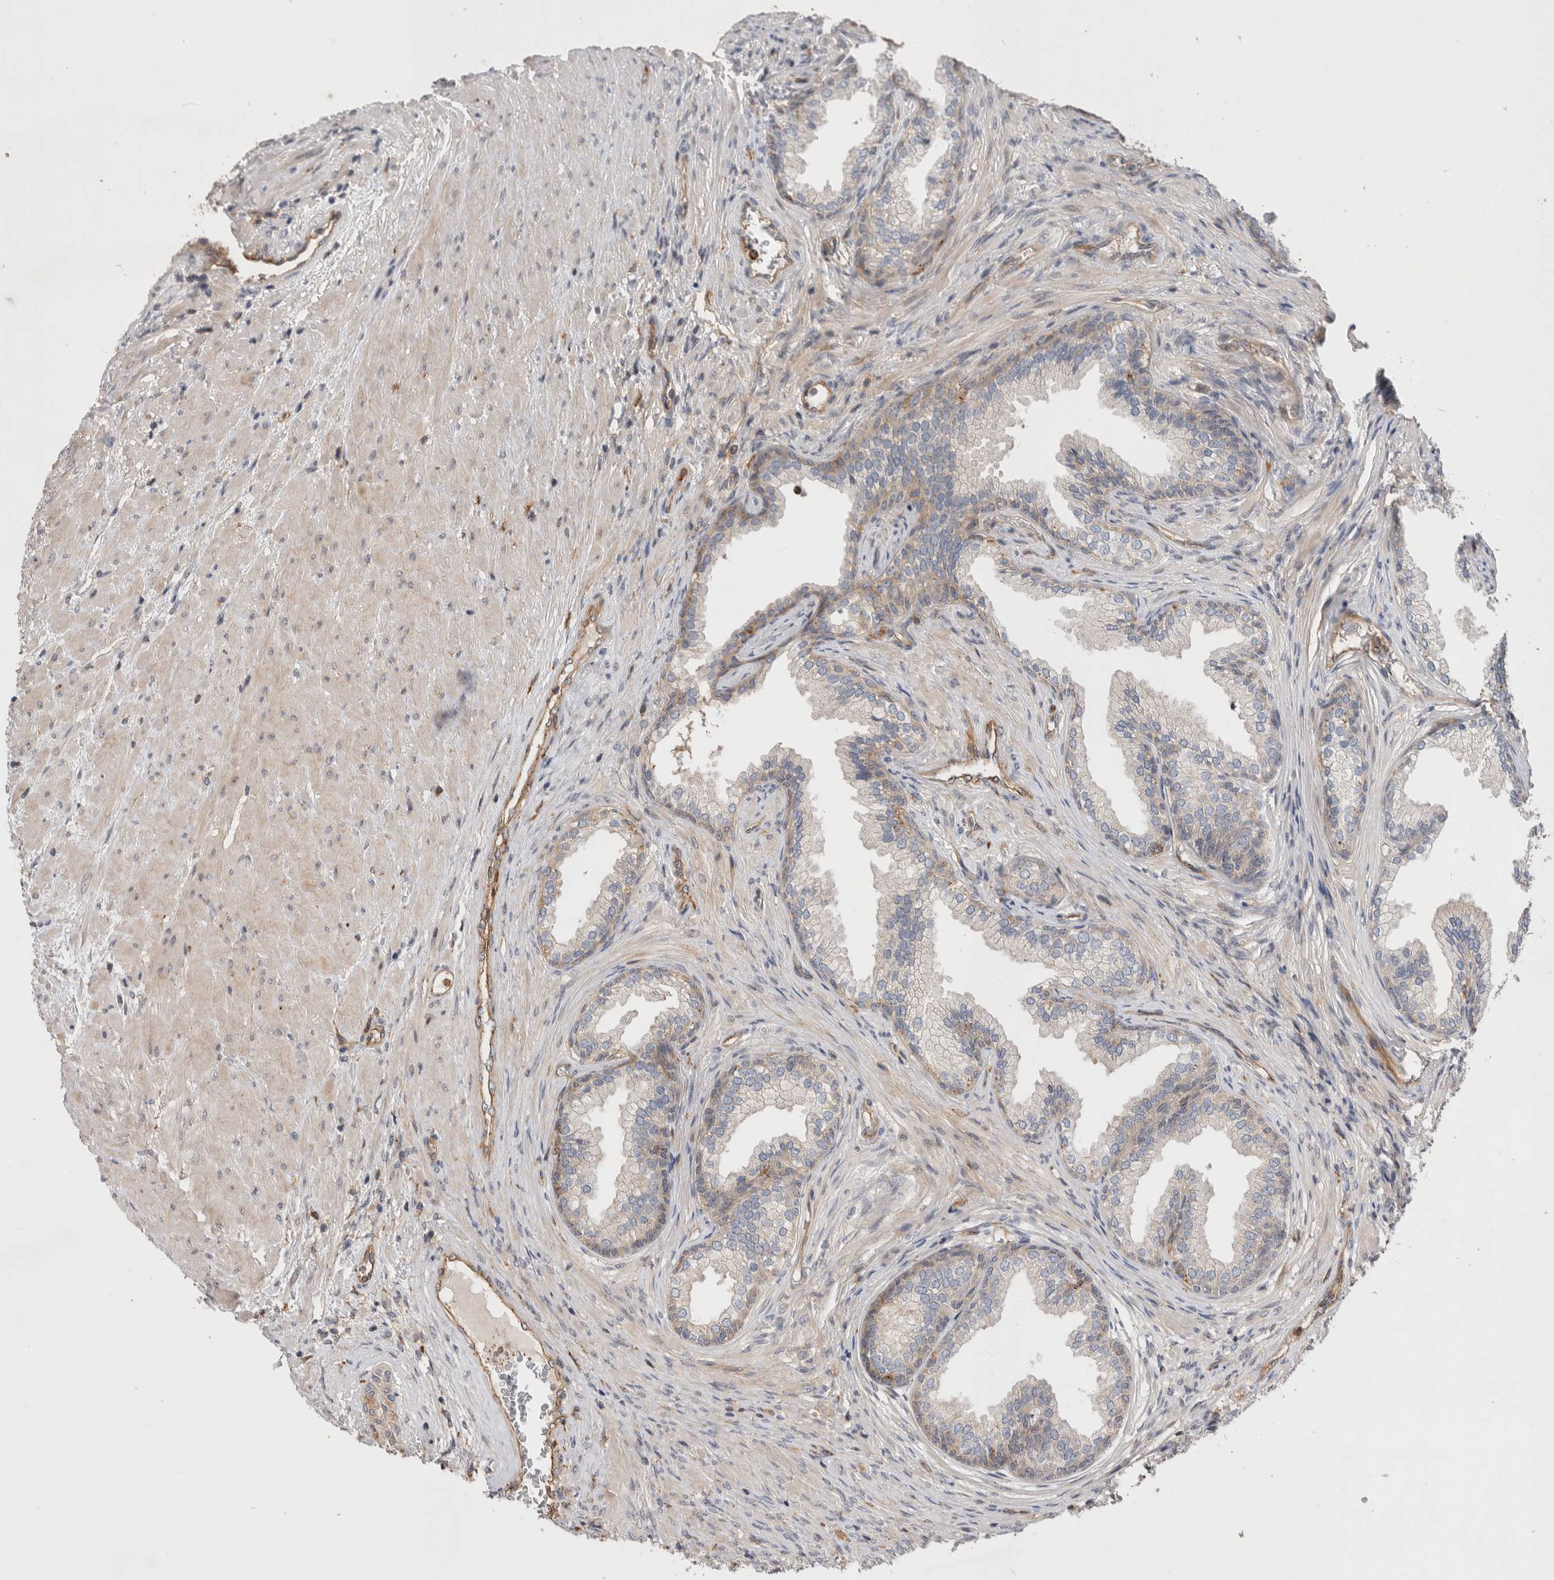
{"staining": {"intensity": "weak", "quantity": "<25%", "location": "cytoplasmic/membranous"}, "tissue": "prostate", "cell_type": "Glandular cells", "image_type": "normal", "snomed": [{"axis": "morphology", "description": "Normal tissue, NOS"}, {"axis": "topography", "description": "Prostate"}], "caption": "The micrograph shows no significant positivity in glandular cells of prostate. The staining was performed using DAB (3,3'-diaminobenzidine) to visualize the protein expression in brown, while the nuclei were stained in blue with hematoxylin (Magnification: 20x).", "gene": "BNIP2", "patient": {"sex": "male", "age": 76}}